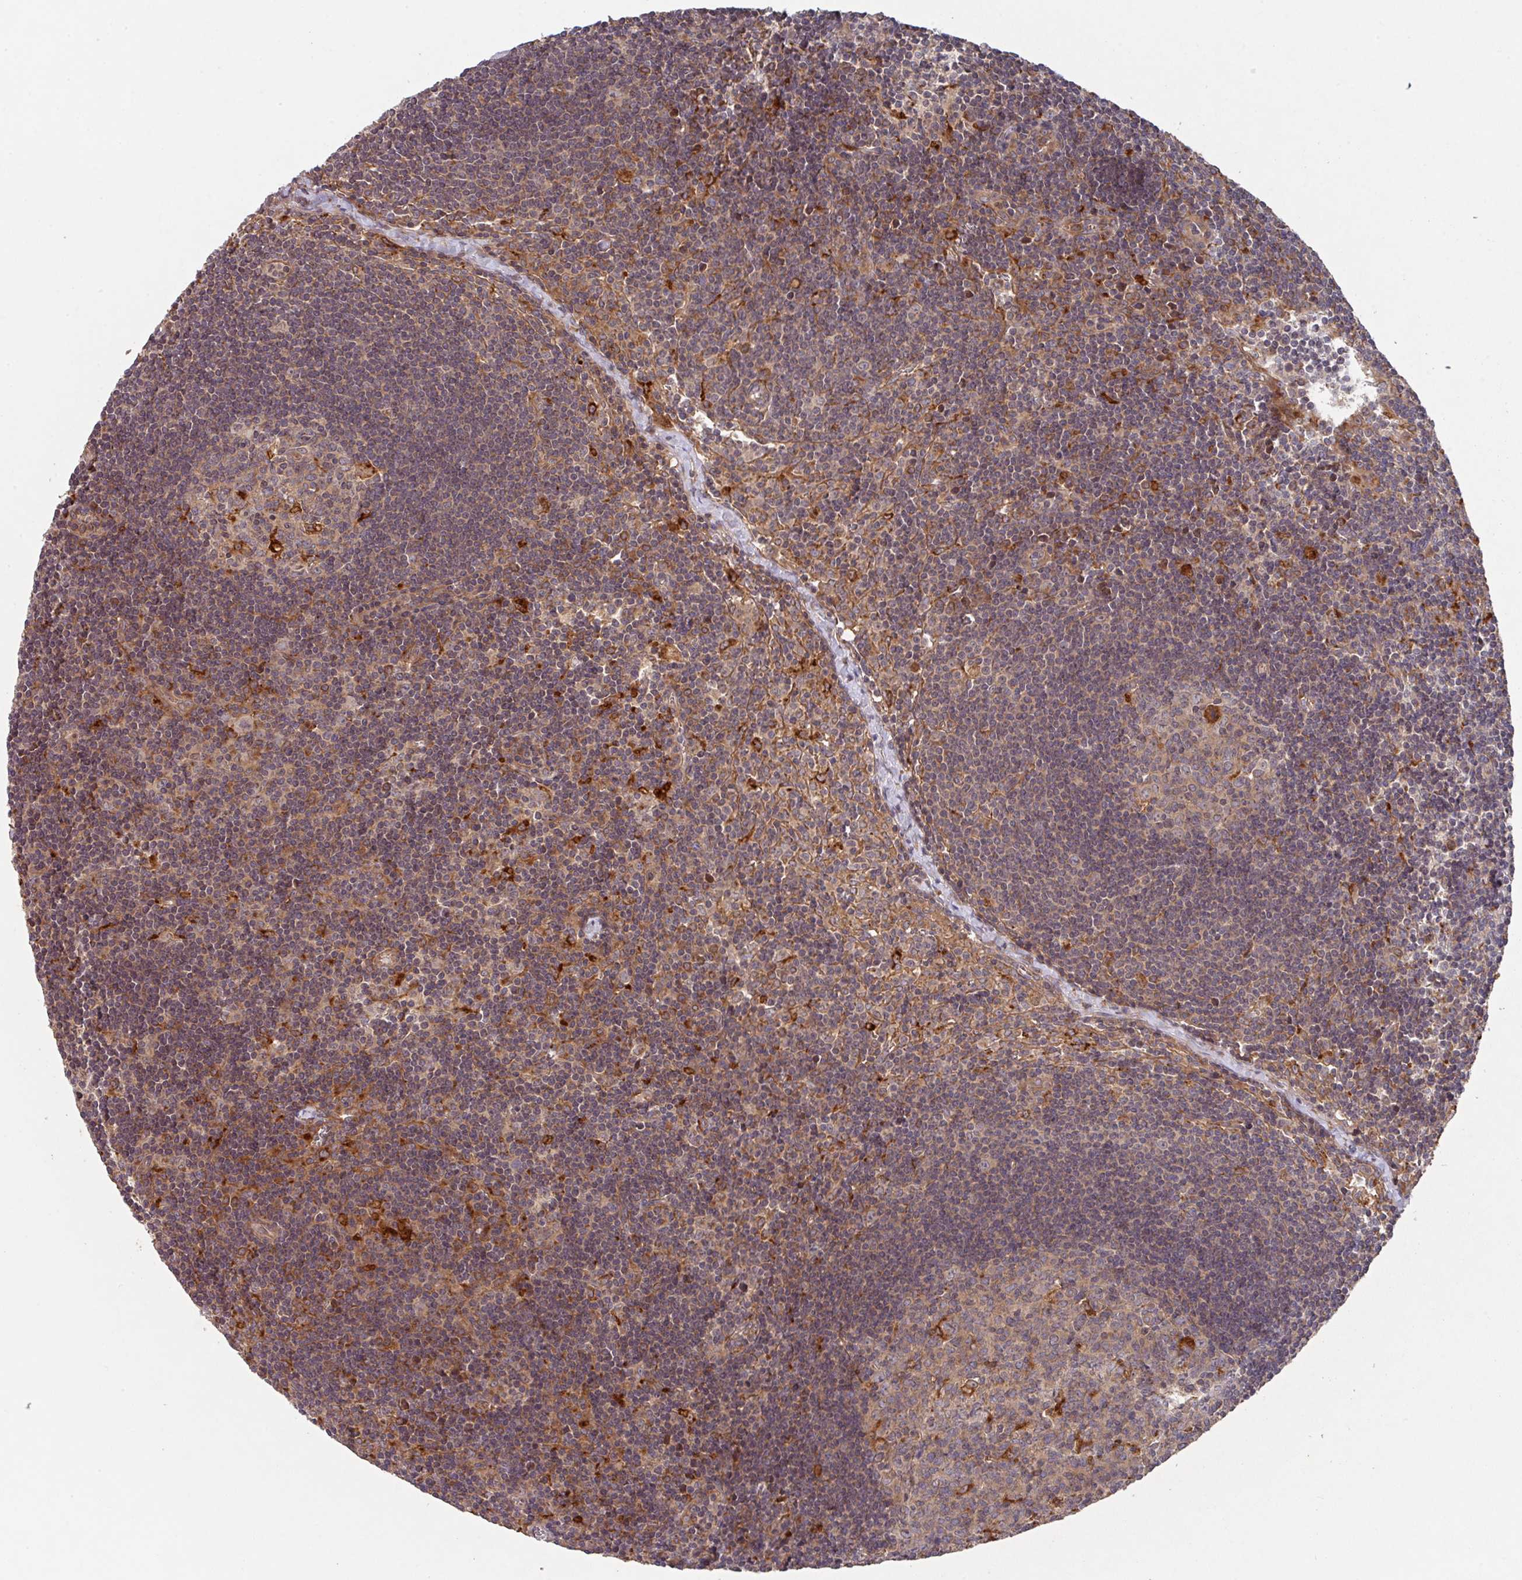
{"staining": {"intensity": "moderate", "quantity": "<25%", "location": "cytoplasmic/membranous"}, "tissue": "lymph node", "cell_type": "Germinal center cells", "image_type": "normal", "snomed": [{"axis": "morphology", "description": "Normal tissue, NOS"}, {"axis": "topography", "description": "Lymph node"}], "caption": "Immunohistochemical staining of normal lymph node displays <25% levels of moderate cytoplasmic/membranous protein positivity in about <25% of germinal center cells. Using DAB (brown) and hematoxylin (blue) stains, captured at high magnification using brightfield microscopy.", "gene": "TRIM14", "patient": {"sex": "female", "age": 29}}